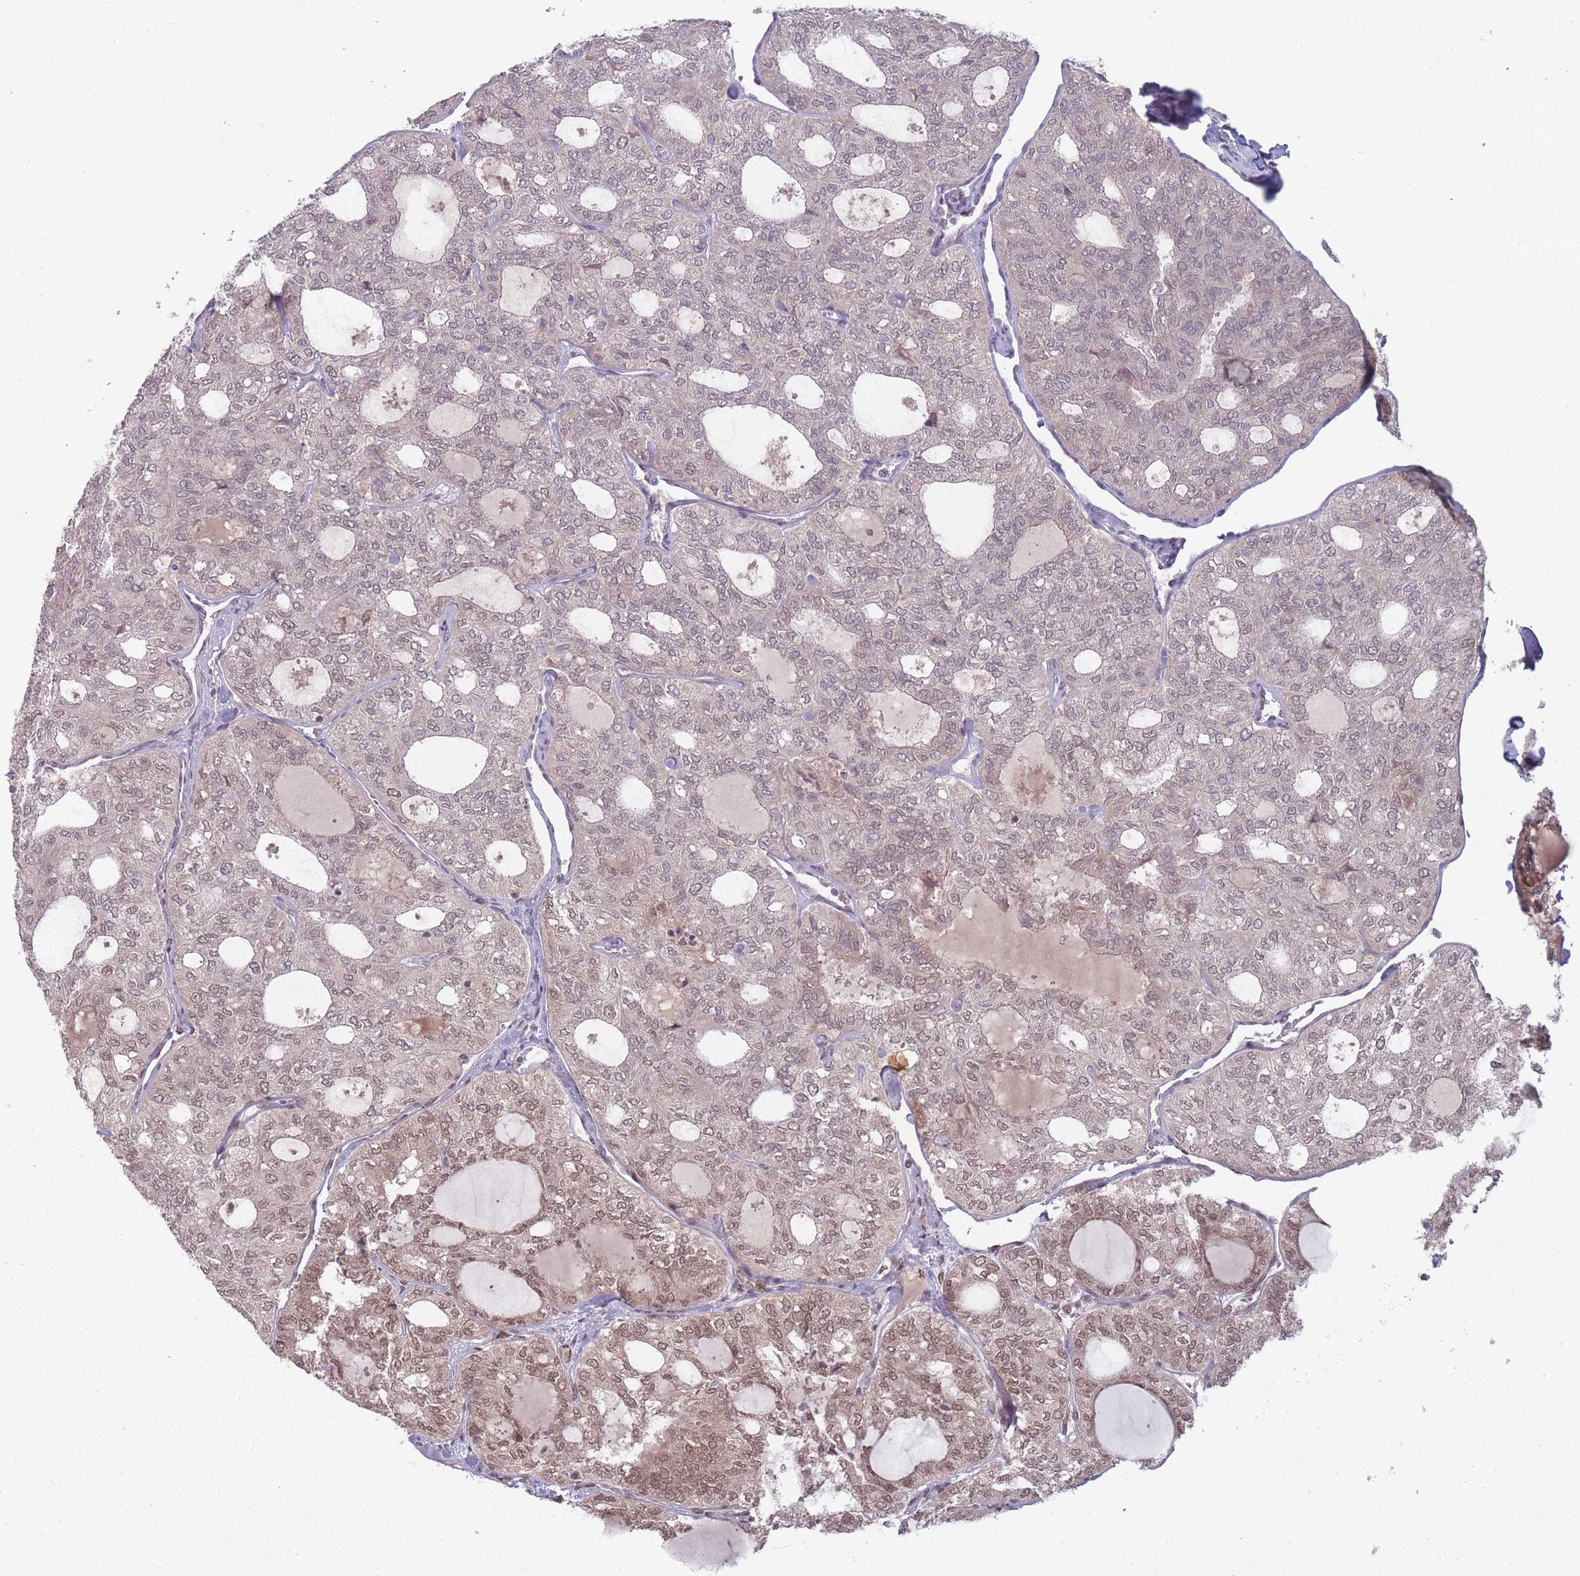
{"staining": {"intensity": "moderate", "quantity": "<25%", "location": "nuclear"}, "tissue": "thyroid cancer", "cell_type": "Tumor cells", "image_type": "cancer", "snomed": [{"axis": "morphology", "description": "Follicular adenoma carcinoma, NOS"}, {"axis": "topography", "description": "Thyroid gland"}], "caption": "Thyroid follicular adenoma carcinoma stained with immunohistochemistry (IHC) shows moderate nuclear expression in about <25% of tumor cells.", "gene": "TMED3", "patient": {"sex": "male", "age": 75}}